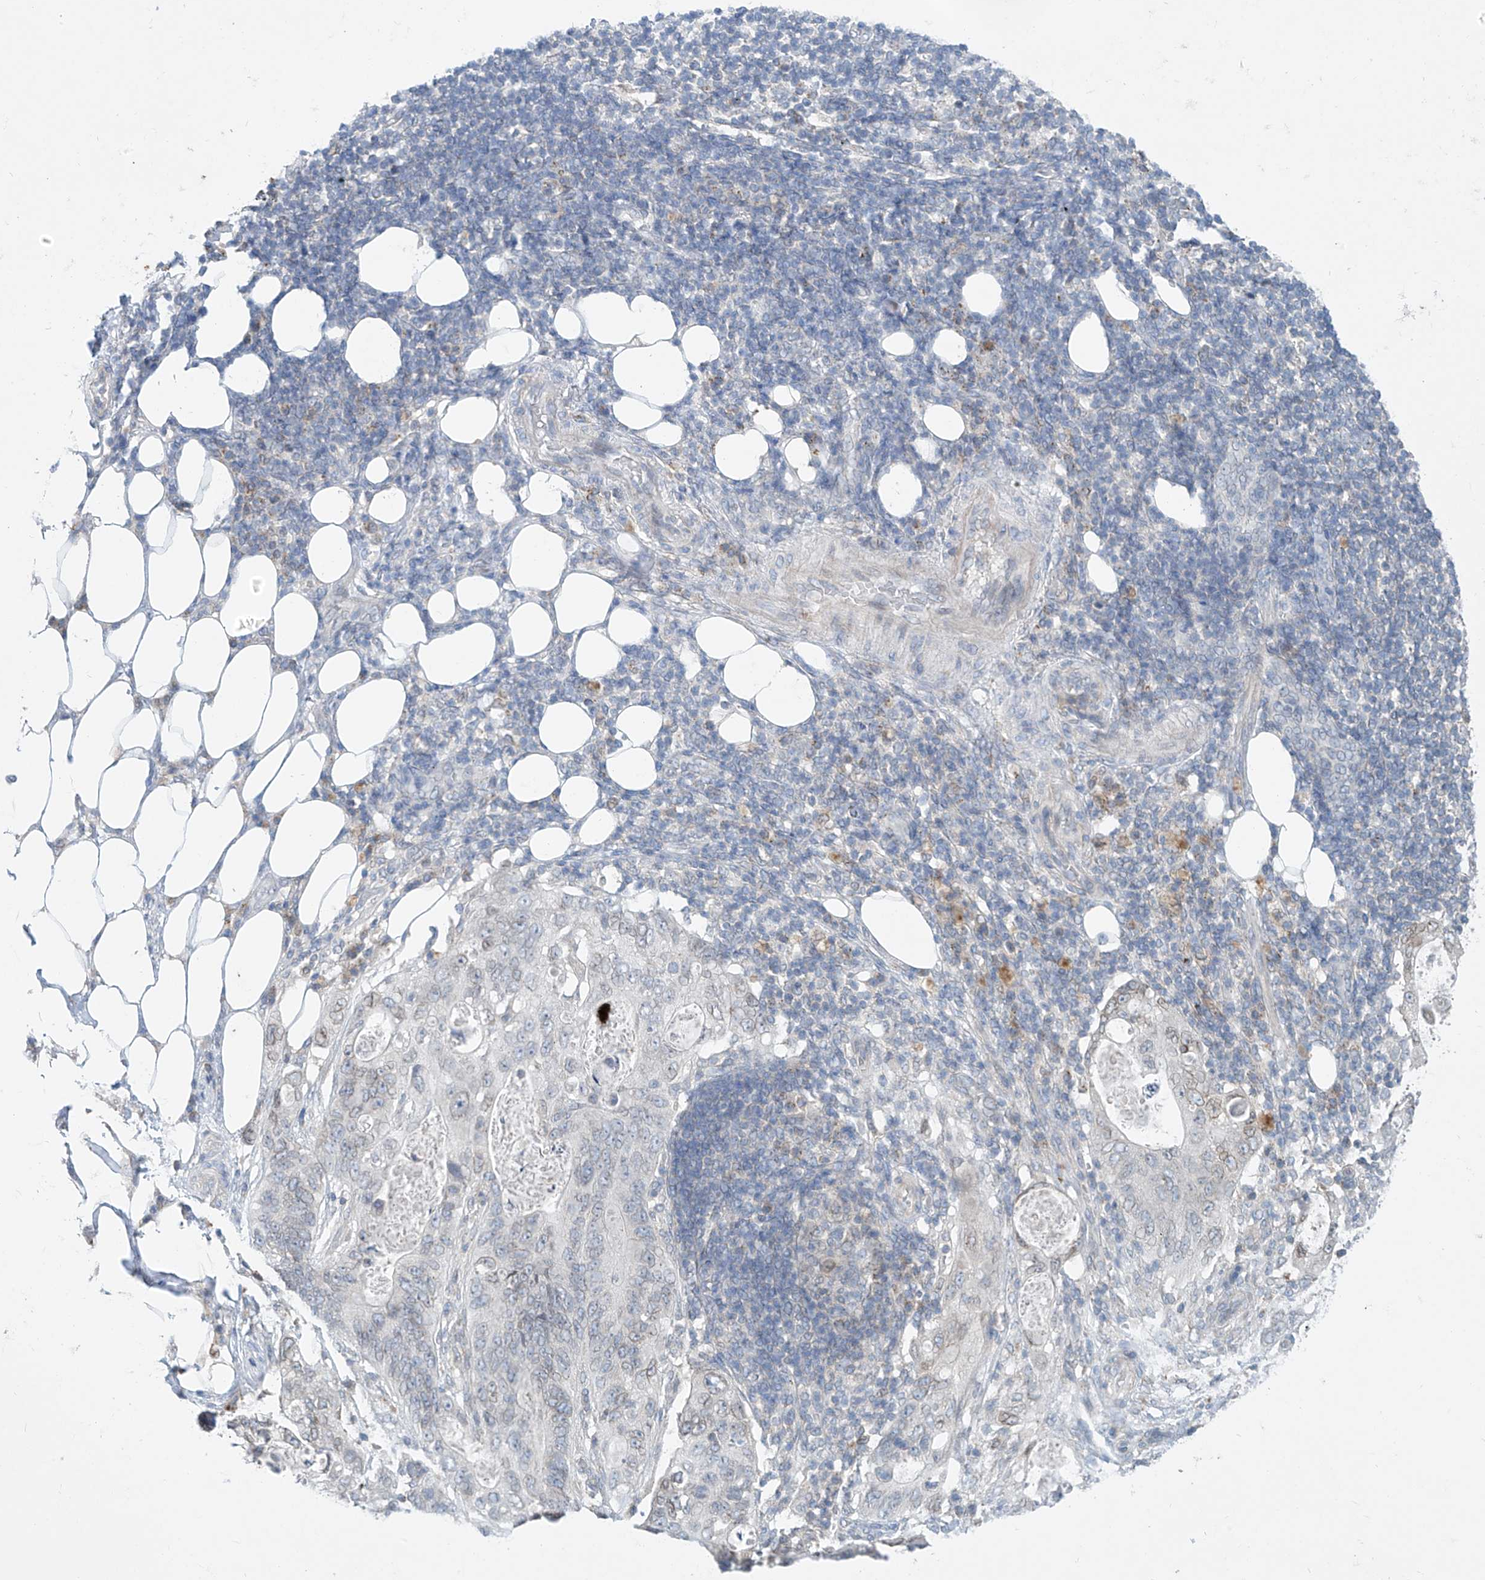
{"staining": {"intensity": "weak", "quantity": "<25%", "location": "cytoplasmic/membranous,nuclear"}, "tissue": "stomach cancer", "cell_type": "Tumor cells", "image_type": "cancer", "snomed": [{"axis": "morphology", "description": "Adenocarcinoma, NOS"}, {"axis": "topography", "description": "Stomach"}], "caption": "Micrograph shows no significant protein positivity in tumor cells of stomach adenocarcinoma.", "gene": "KRTAP25-1", "patient": {"sex": "female", "age": 89}}